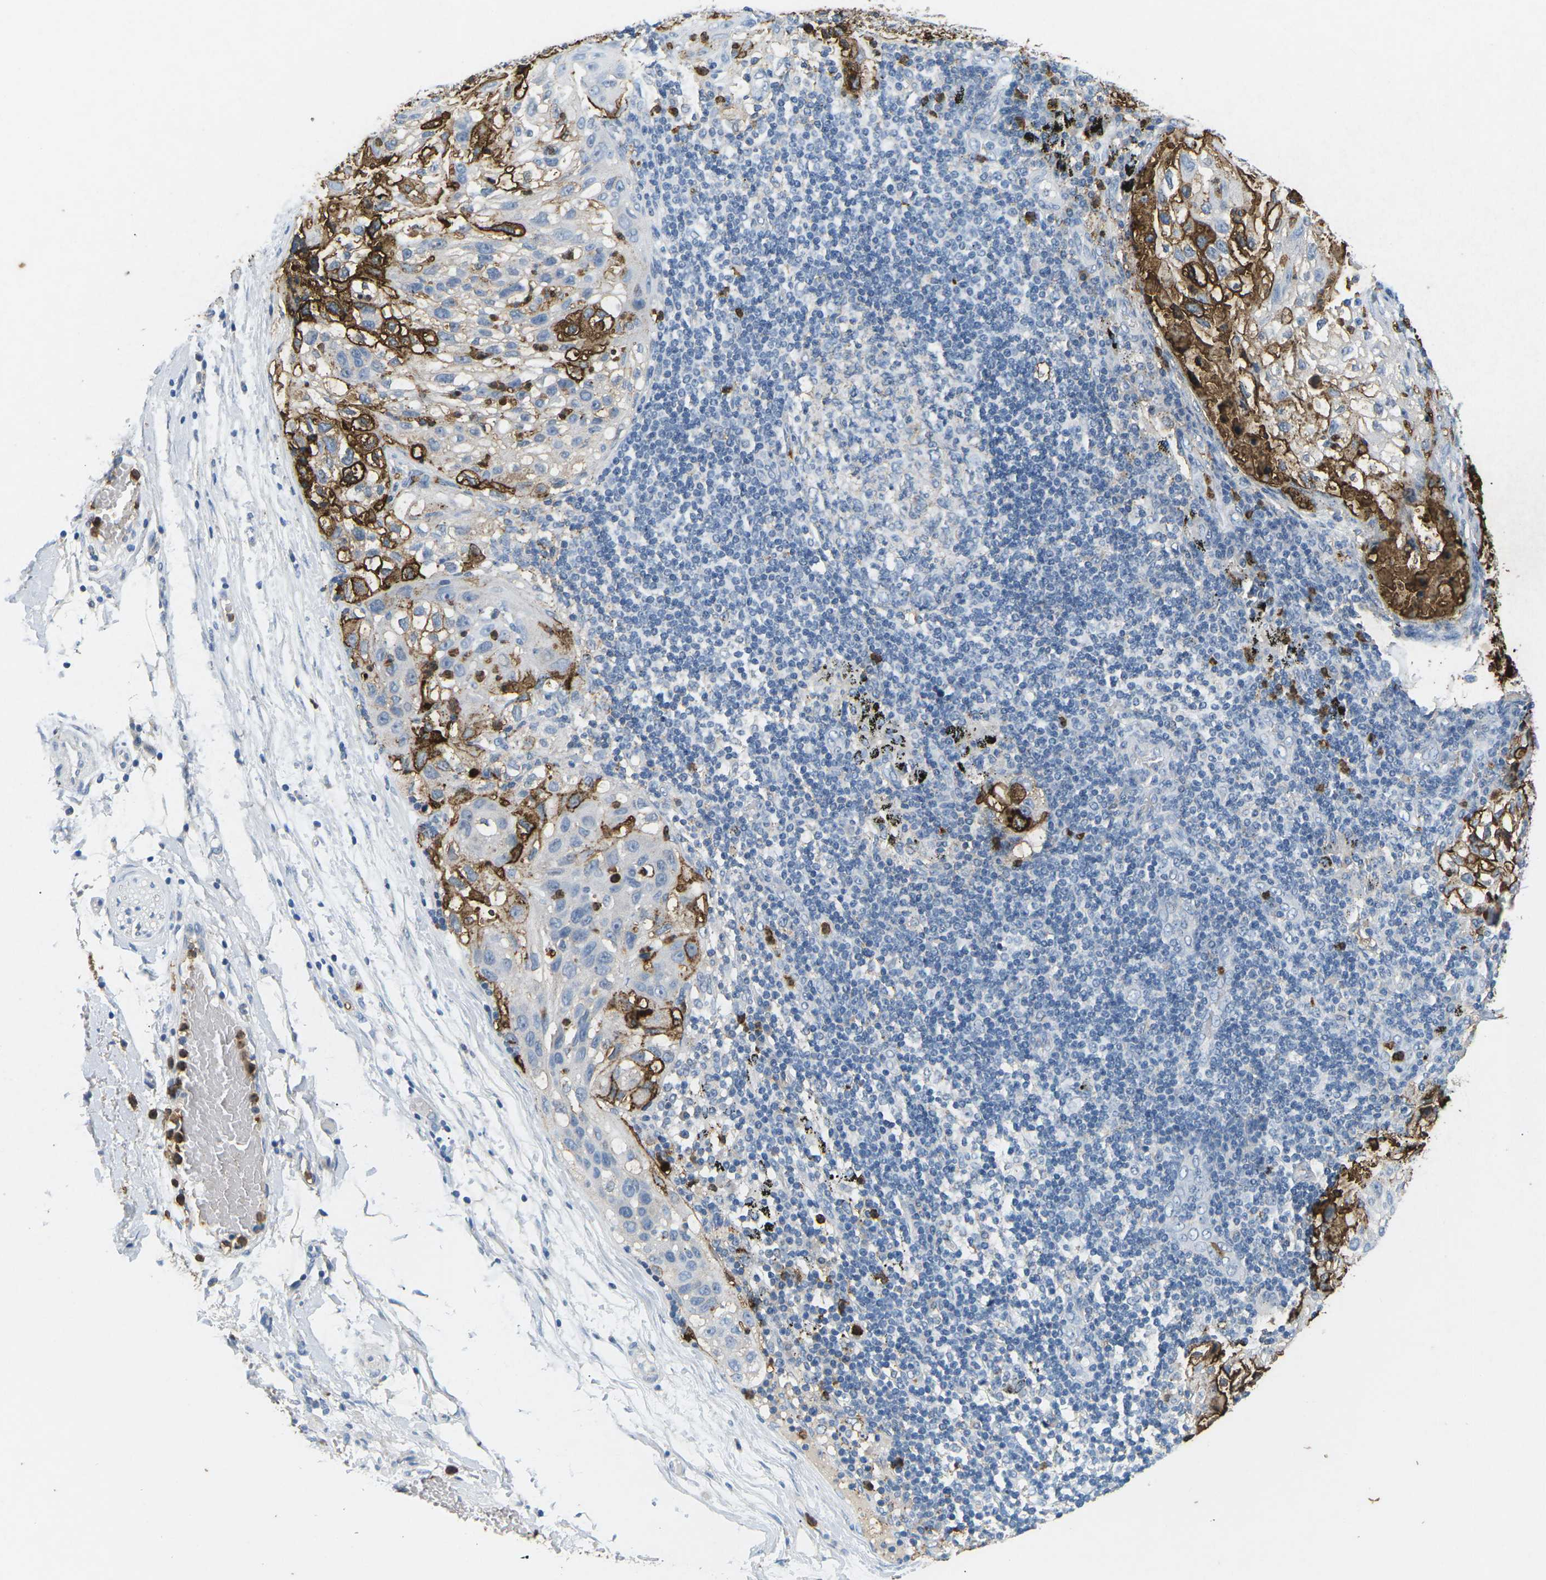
{"staining": {"intensity": "strong", "quantity": "<25%", "location": "cytoplasmic/membranous"}, "tissue": "lung cancer", "cell_type": "Tumor cells", "image_type": "cancer", "snomed": [{"axis": "morphology", "description": "Inflammation, NOS"}, {"axis": "morphology", "description": "Squamous cell carcinoma, NOS"}, {"axis": "topography", "description": "Lymph node"}, {"axis": "topography", "description": "Soft tissue"}, {"axis": "topography", "description": "Lung"}], "caption": "Immunohistochemical staining of human lung cancer reveals strong cytoplasmic/membranous protein staining in approximately <25% of tumor cells.", "gene": "ADM", "patient": {"sex": "male", "age": 66}}